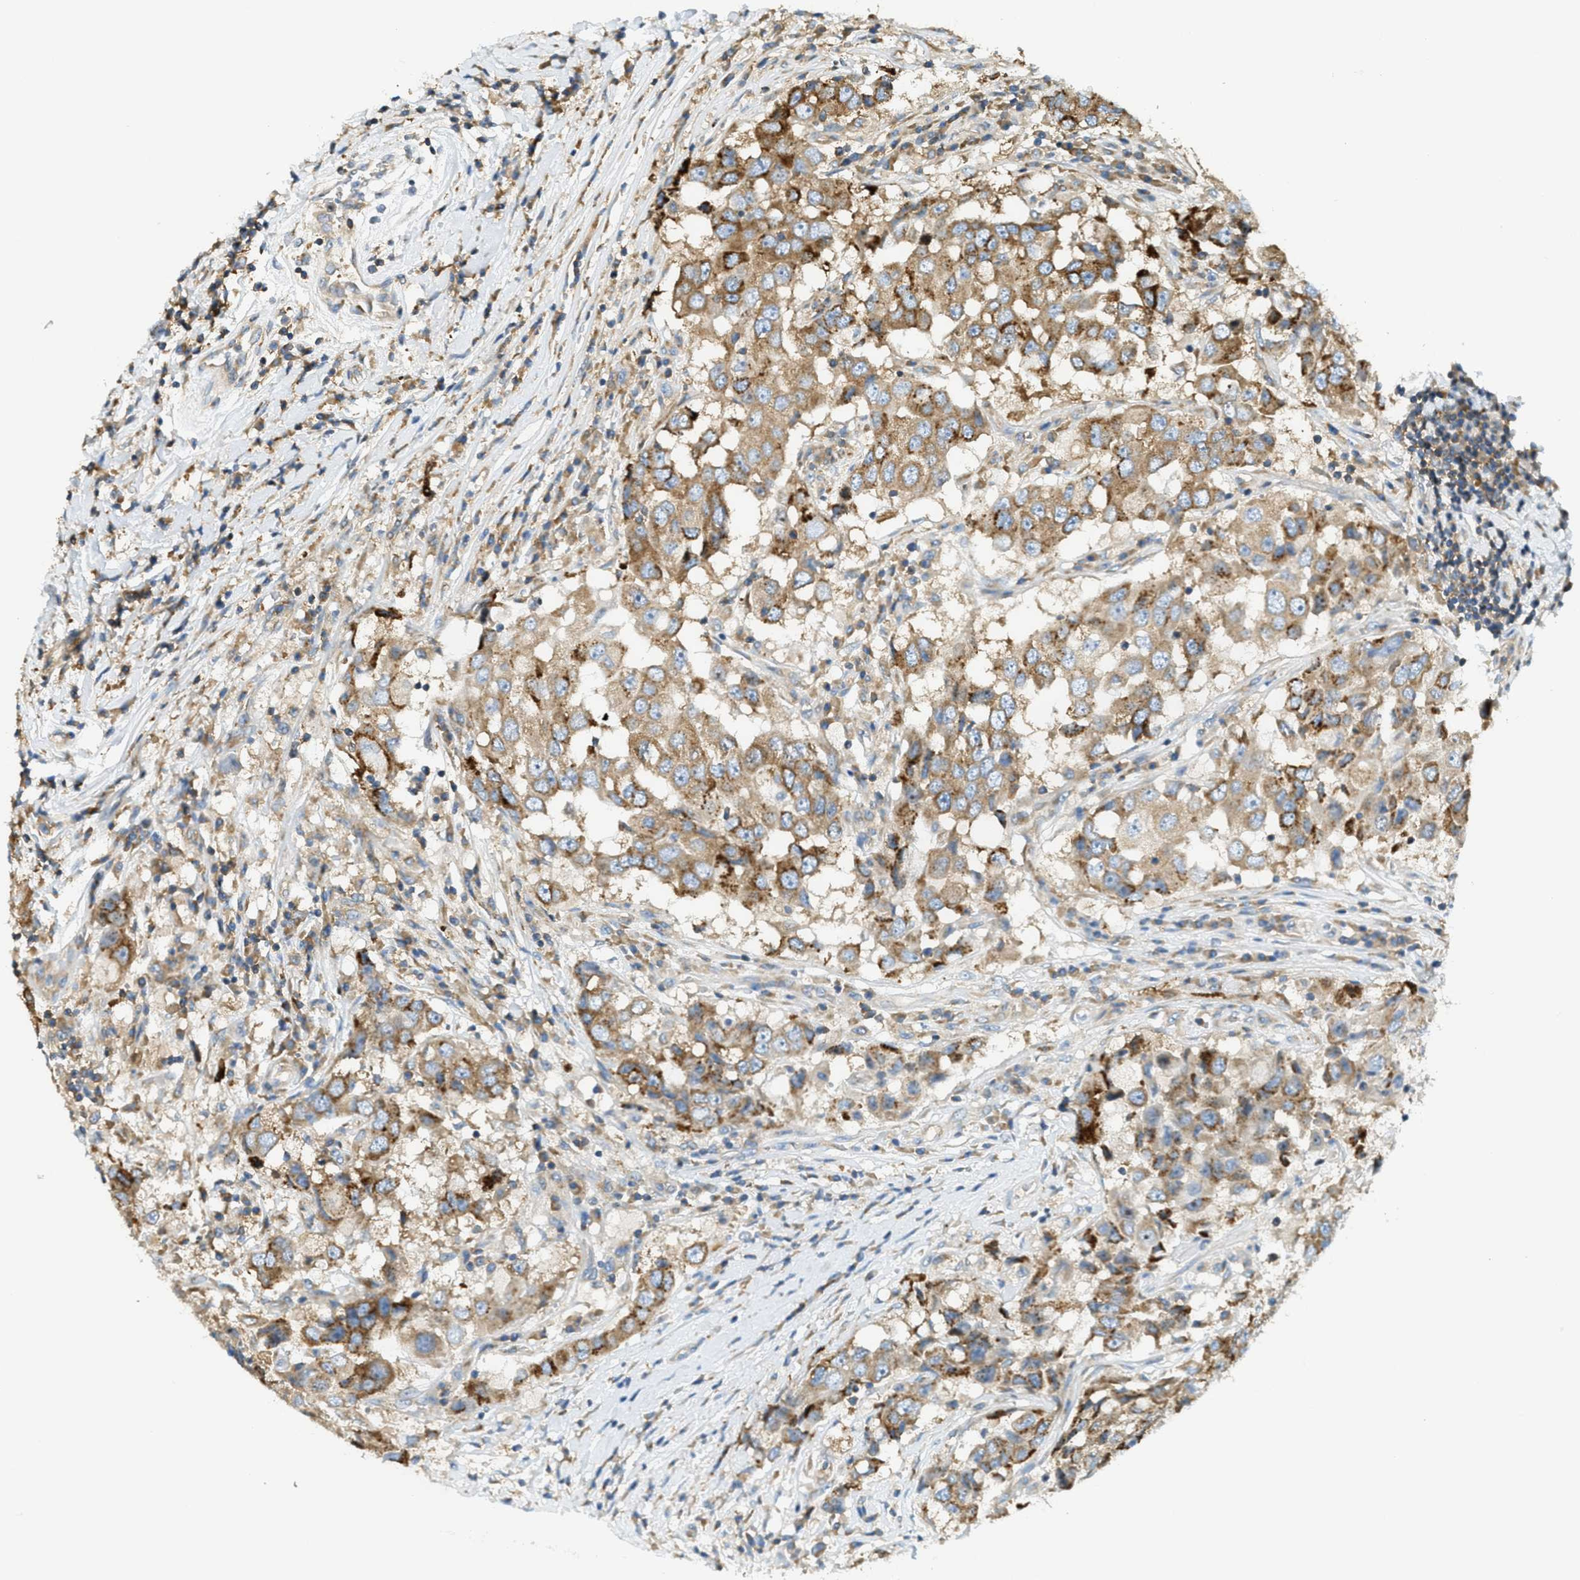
{"staining": {"intensity": "moderate", "quantity": ">75%", "location": "cytoplasmic/membranous"}, "tissue": "breast cancer", "cell_type": "Tumor cells", "image_type": "cancer", "snomed": [{"axis": "morphology", "description": "Duct carcinoma"}, {"axis": "topography", "description": "Breast"}], "caption": "Breast cancer stained with a protein marker exhibits moderate staining in tumor cells.", "gene": "ABCF1", "patient": {"sex": "female", "age": 27}}